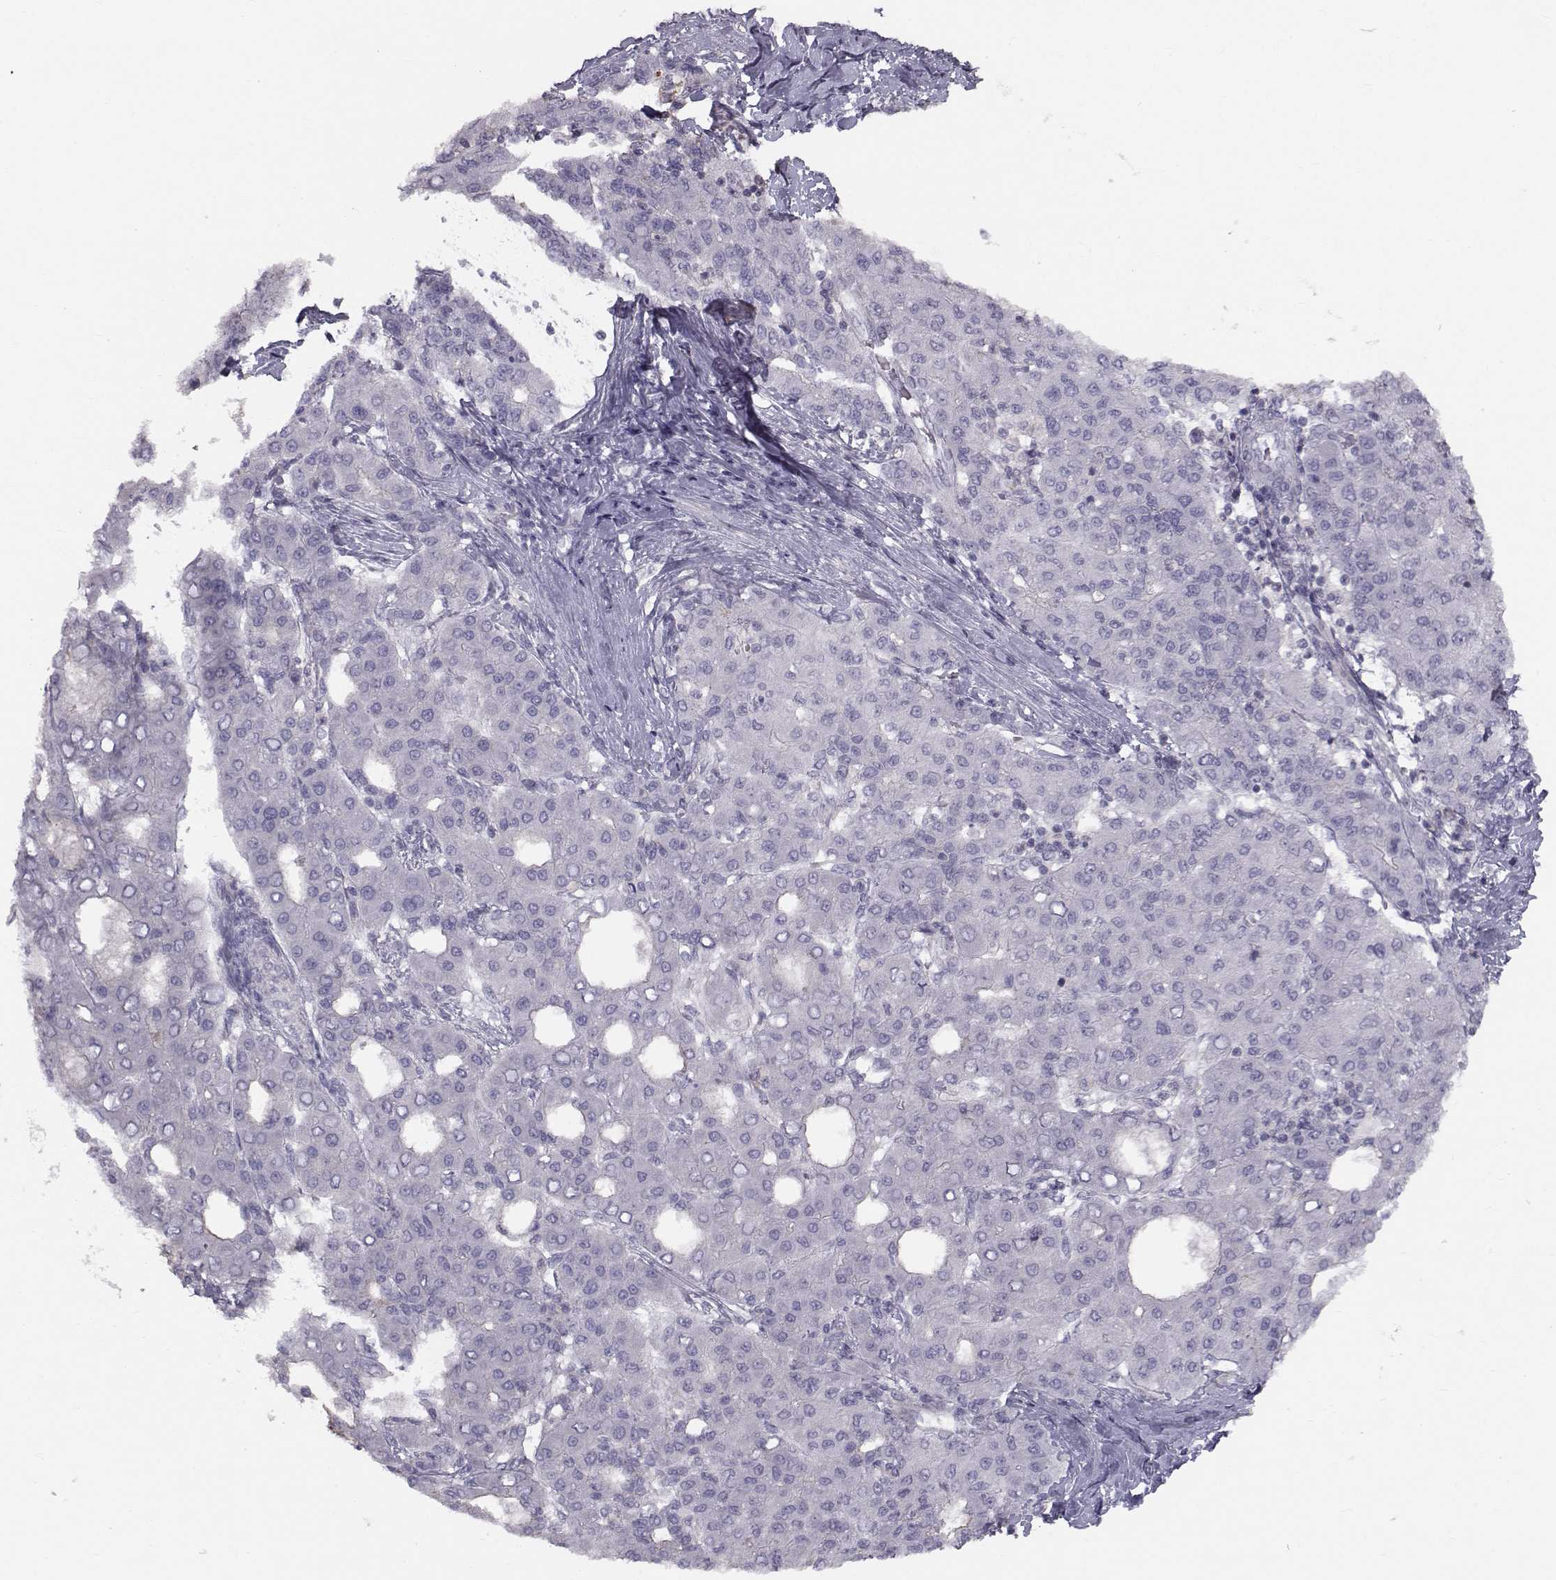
{"staining": {"intensity": "negative", "quantity": "none", "location": "none"}, "tissue": "liver cancer", "cell_type": "Tumor cells", "image_type": "cancer", "snomed": [{"axis": "morphology", "description": "Carcinoma, Hepatocellular, NOS"}, {"axis": "topography", "description": "Liver"}], "caption": "The photomicrograph reveals no staining of tumor cells in hepatocellular carcinoma (liver). Nuclei are stained in blue.", "gene": "GARIN3", "patient": {"sex": "male", "age": 65}}